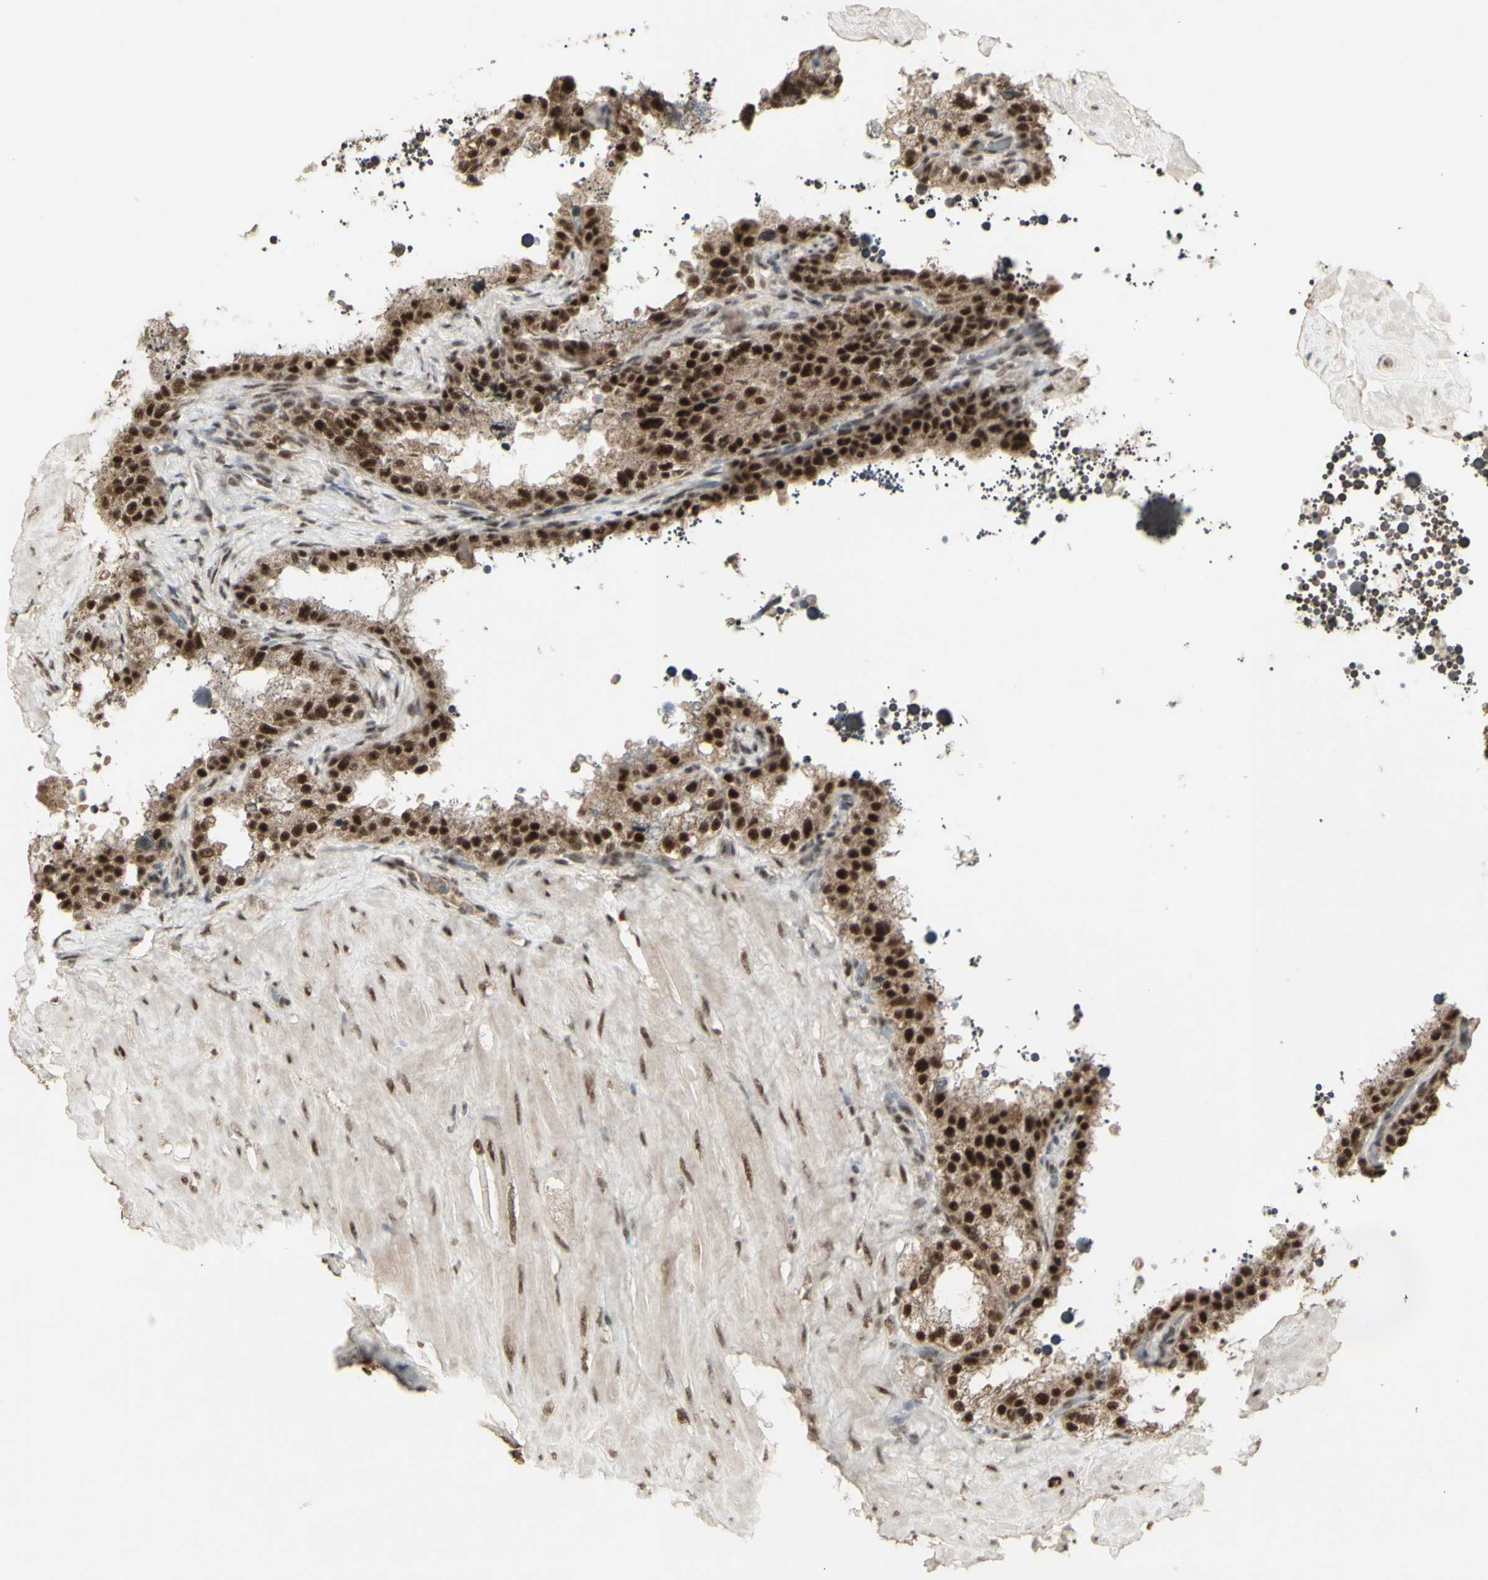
{"staining": {"intensity": "strong", "quantity": ">75%", "location": "nuclear"}, "tissue": "seminal vesicle", "cell_type": "Glandular cells", "image_type": "normal", "snomed": [{"axis": "morphology", "description": "Normal tissue, NOS"}, {"axis": "topography", "description": "Seminal veicle"}], "caption": "Seminal vesicle stained with DAB (3,3'-diaminobenzidine) immunohistochemistry (IHC) reveals high levels of strong nuclear positivity in approximately >75% of glandular cells. (brown staining indicates protein expression, while blue staining denotes nuclei).", "gene": "CCNT1", "patient": {"sex": "male", "age": 68}}